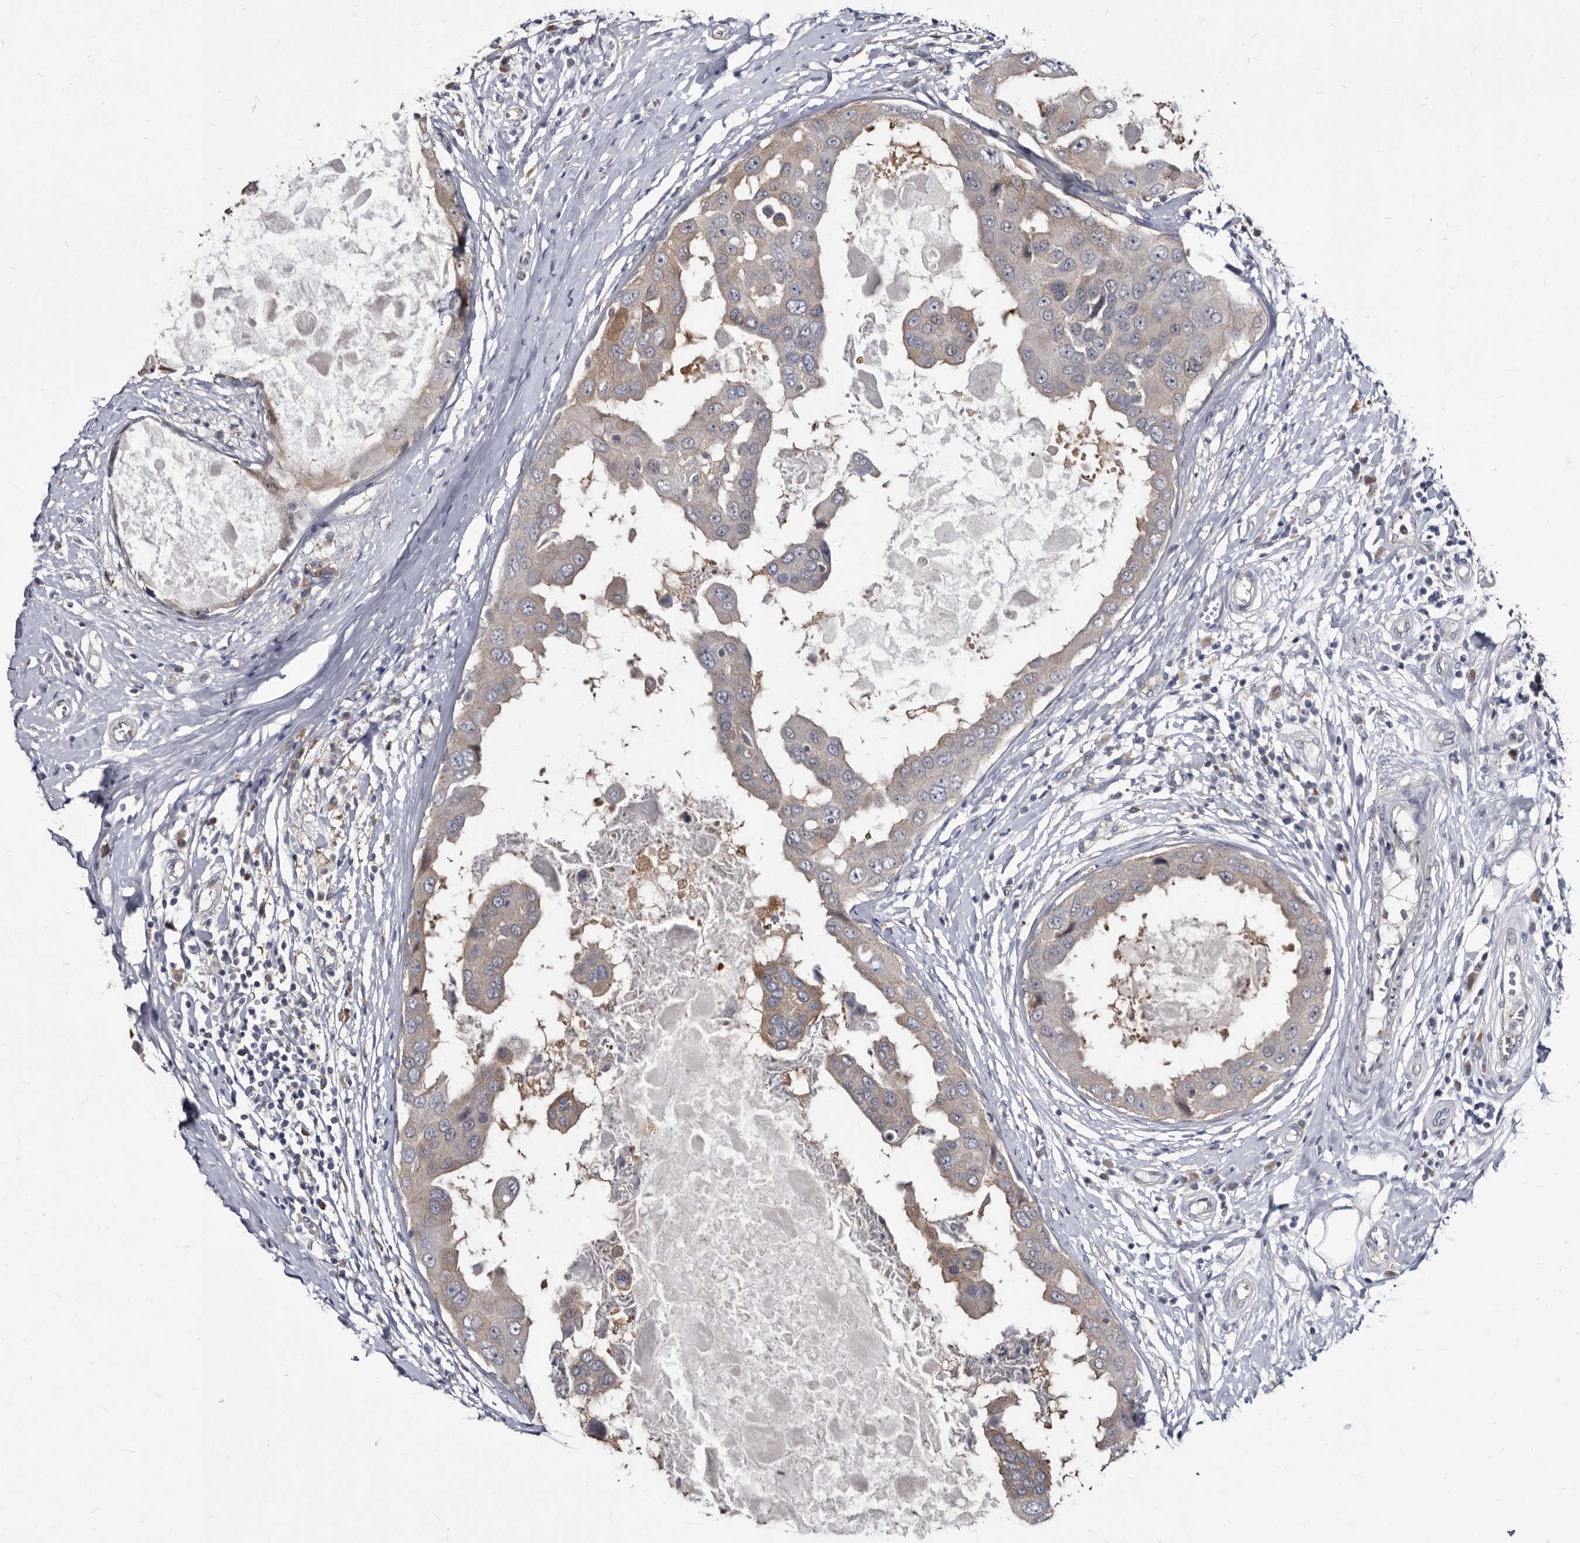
{"staining": {"intensity": "weak", "quantity": "<25%", "location": "cytoplasmic/membranous"}, "tissue": "breast cancer", "cell_type": "Tumor cells", "image_type": "cancer", "snomed": [{"axis": "morphology", "description": "Duct carcinoma"}, {"axis": "topography", "description": "Breast"}], "caption": "DAB (3,3'-diaminobenzidine) immunohistochemical staining of invasive ductal carcinoma (breast) demonstrates no significant expression in tumor cells.", "gene": "ABCF2", "patient": {"sex": "female", "age": 27}}